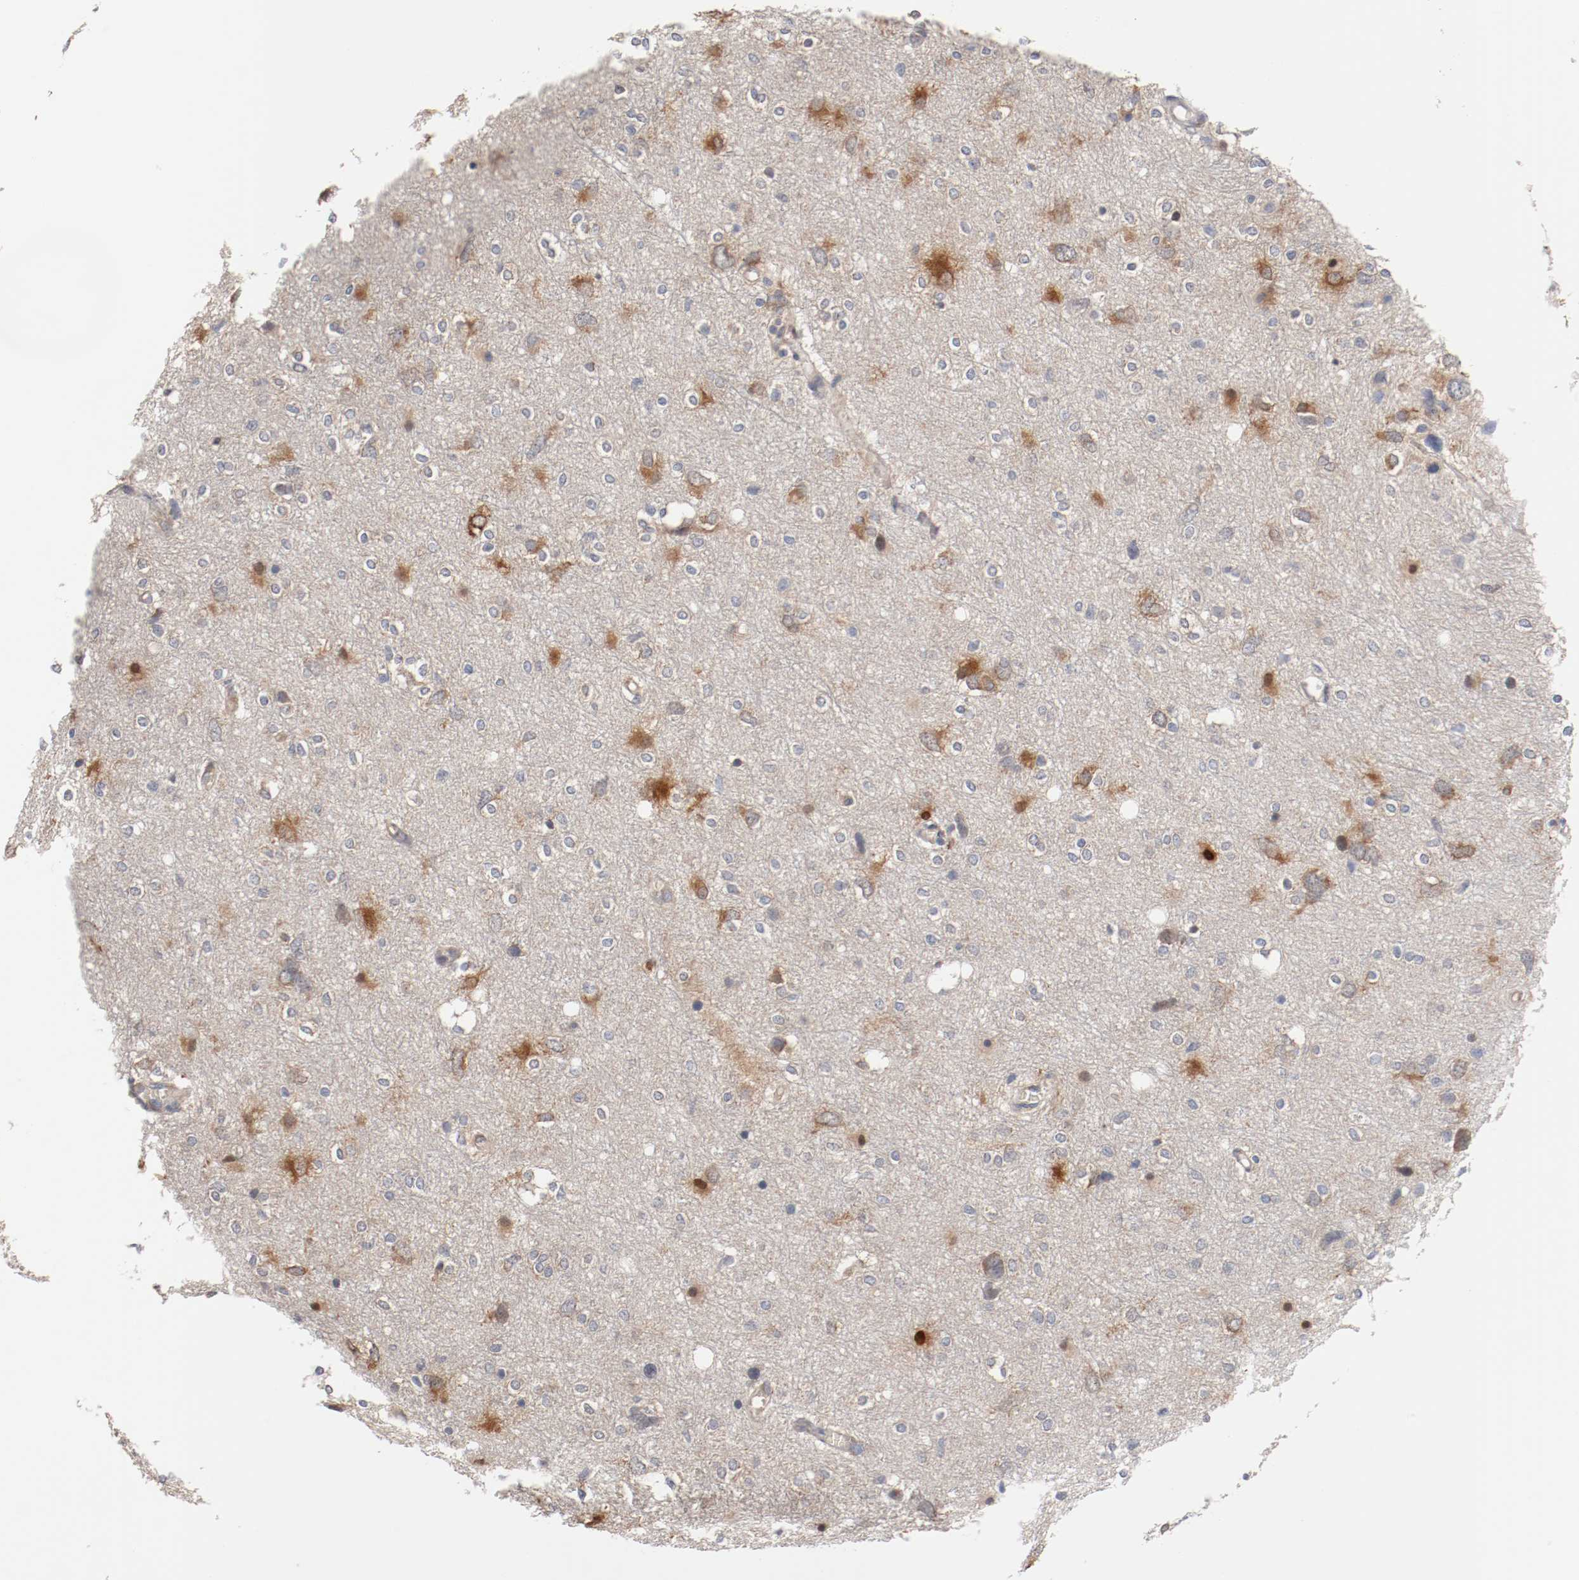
{"staining": {"intensity": "moderate", "quantity": "<25%", "location": "cytoplasmic/membranous"}, "tissue": "glioma", "cell_type": "Tumor cells", "image_type": "cancer", "snomed": [{"axis": "morphology", "description": "Glioma, malignant, High grade"}, {"axis": "topography", "description": "Brain"}], "caption": "High-grade glioma (malignant) tissue demonstrates moderate cytoplasmic/membranous expression in about <25% of tumor cells, visualized by immunohistochemistry.", "gene": "RNASE11", "patient": {"sex": "female", "age": 59}}